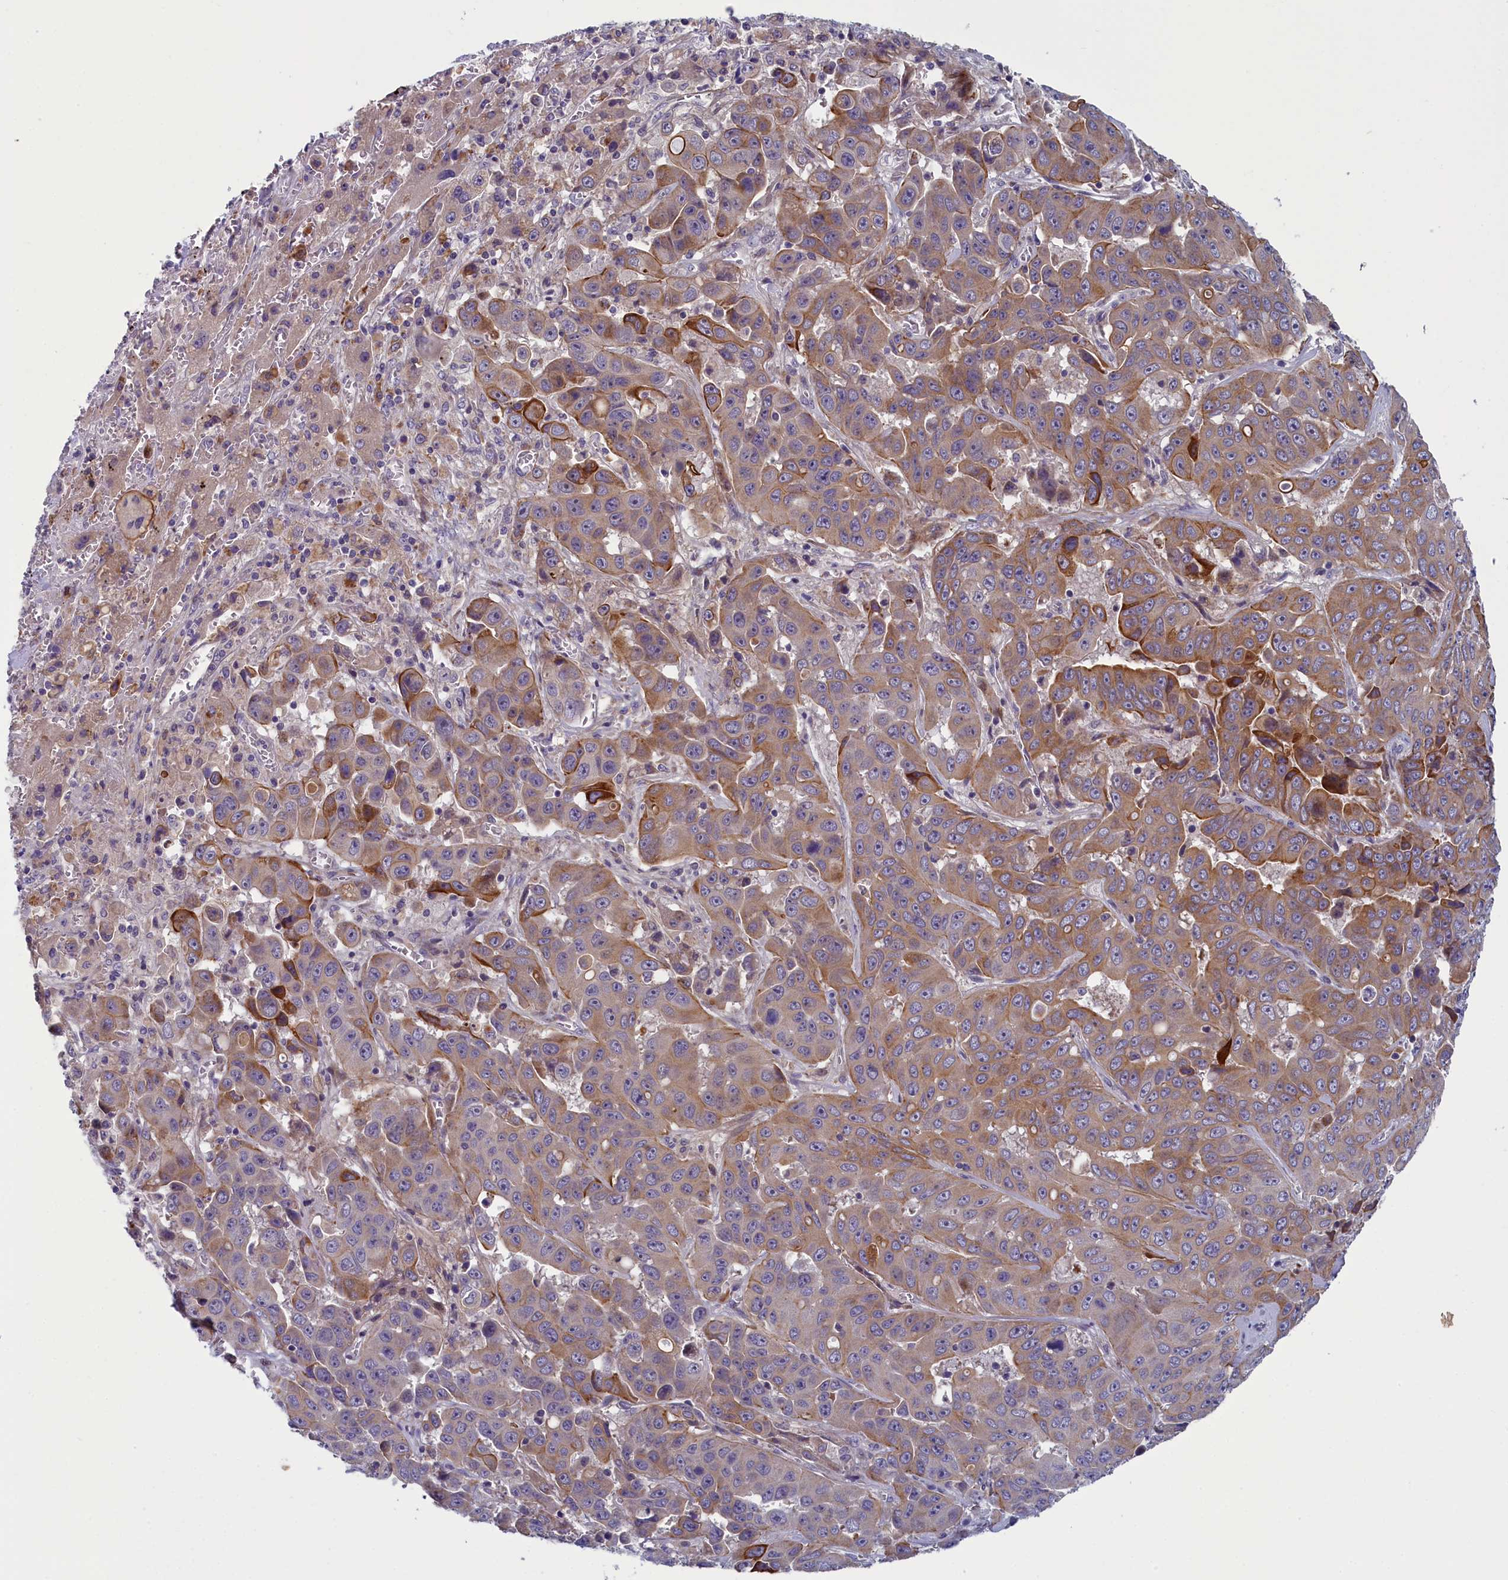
{"staining": {"intensity": "moderate", "quantity": ">75%", "location": "cytoplasmic/membranous"}, "tissue": "liver cancer", "cell_type": "Tumor cells", "image_type": "cancer", "snomed": [{"axis": "morphology", "description": "Cholangiocarcinoma"}, {"axis": "topography", "description": "Liver"}], "caption": "Immunohistochemistry of human liver cancer exhibits medium levels of moderate cytoplasmic/membranous positivity in about >75% of tumor cells.", "gene": "ANKRD39", "patient": {"sex": "female", "age": 52}}